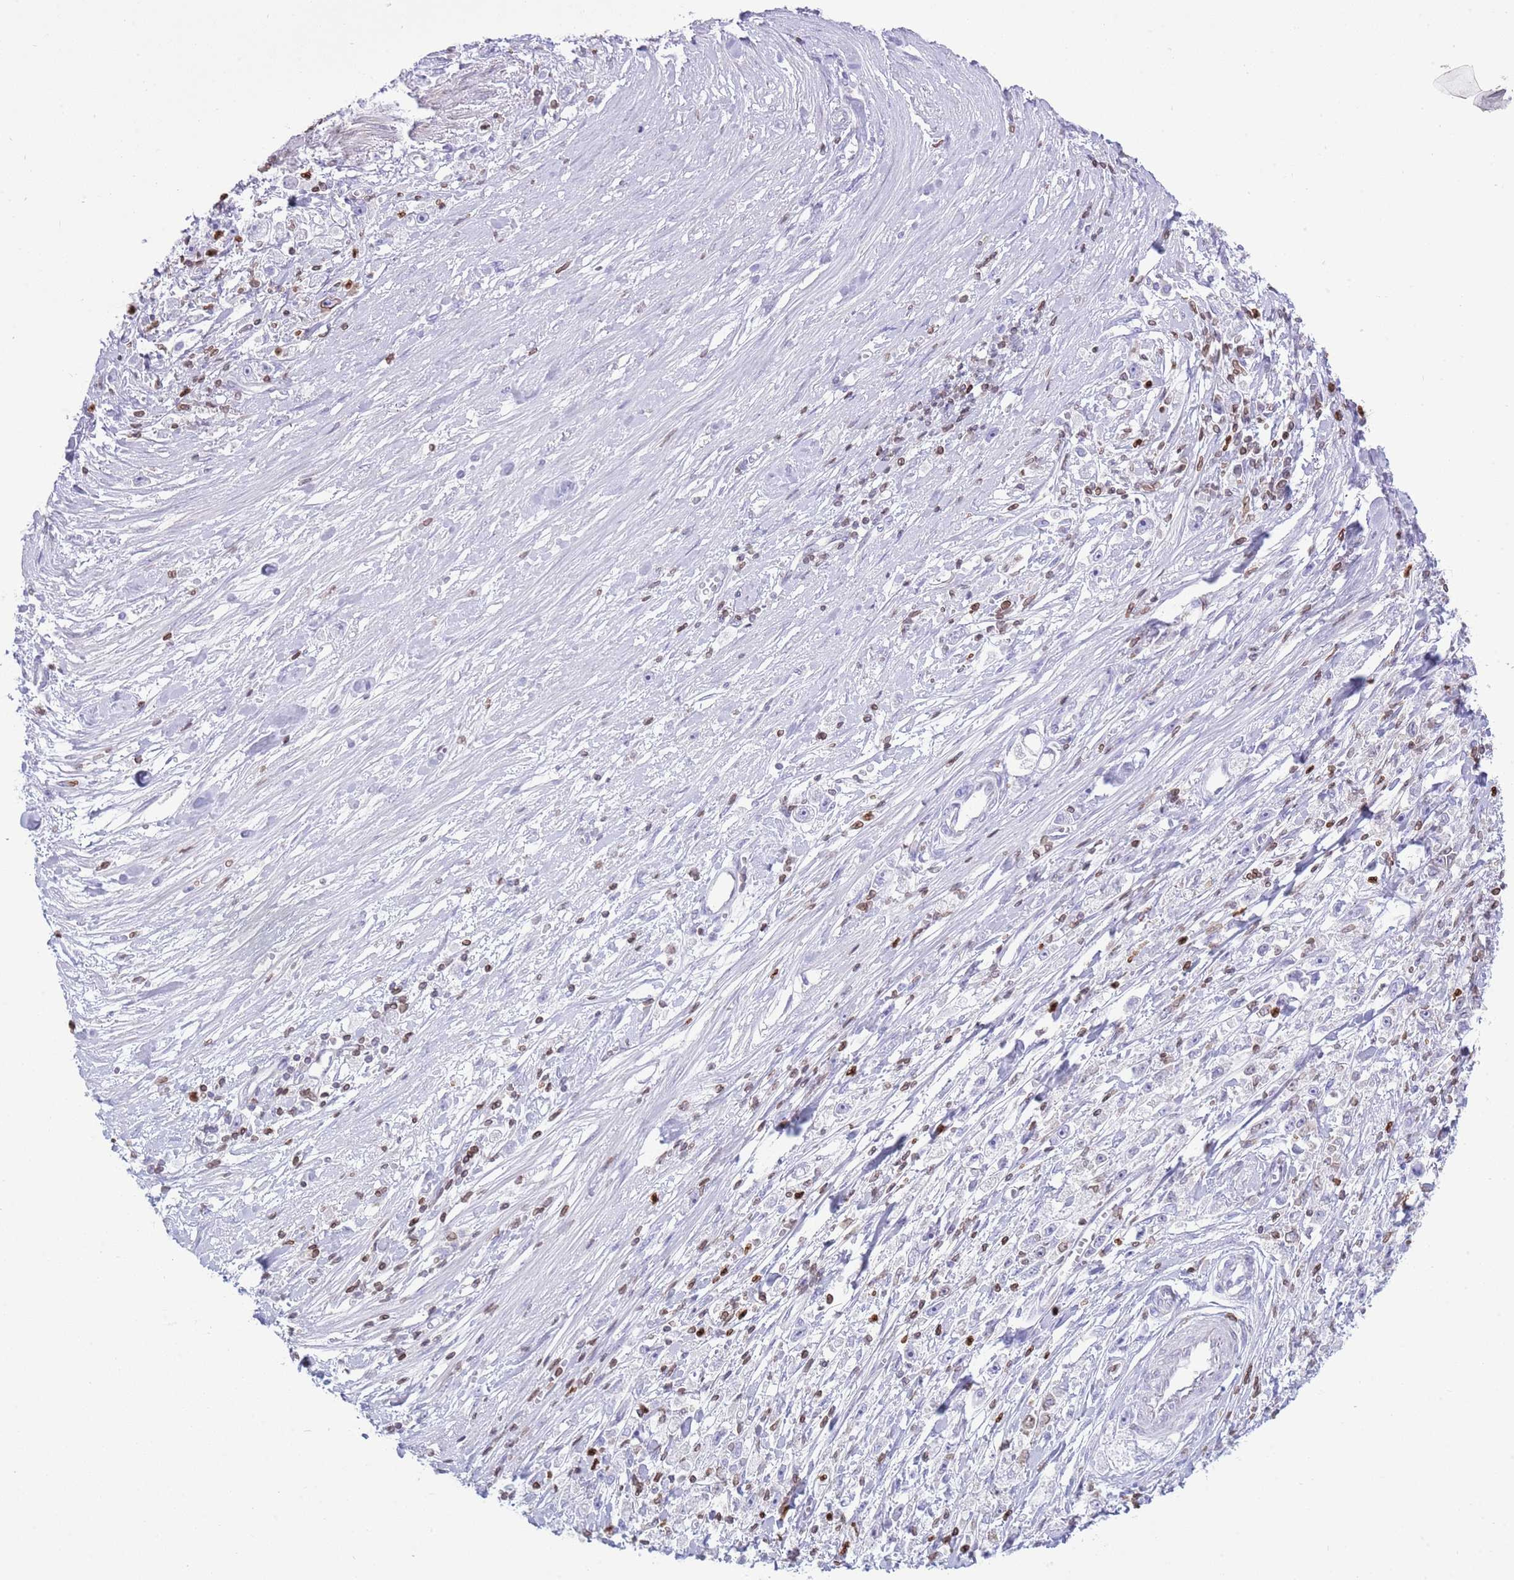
{"staining": {"intensity": "negative", "quantity": "none", "location": "none"}, "tissue": "stomach cancer", "cell_type": "Tumor cells", "image_type": "cancer", "snomed": [{"axis": "morphology", "description": "Adenocarcinoma, NOS"}, {"axis": "topography", "description": "Stomach"}], "caption": "Immunohistochemistry image of neoplastic tissue: stomach cancer stained with DAB (3,3'-diaminobenzidine) shows no significant protein expression in tumor cells.", "gene": "LBR", "patient": {"sex": "female", "age": 59}}